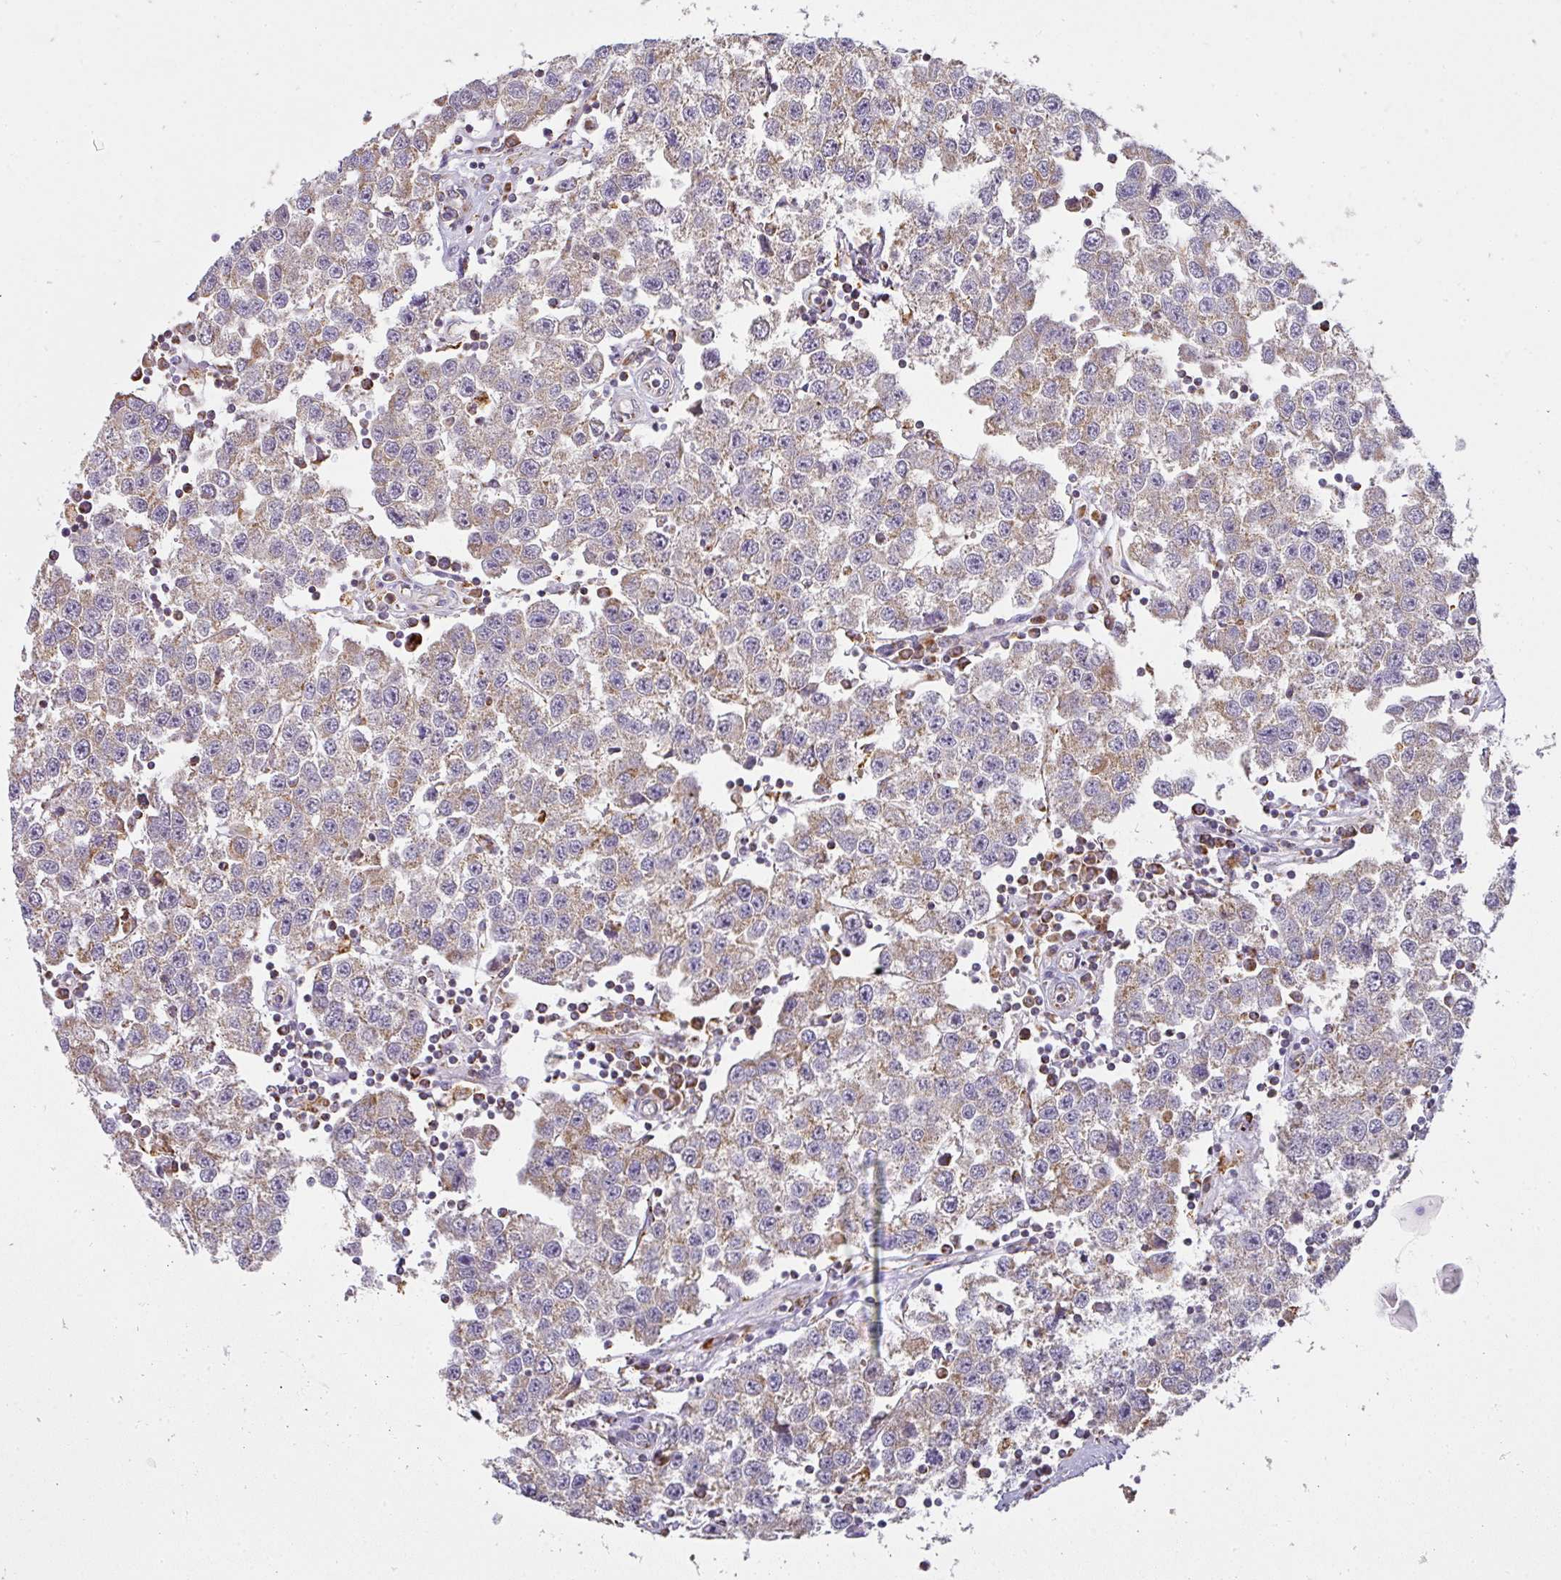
{"staining": {"intensity": "moderate", "quantity": ">75%", "location": "cytoplasmic/membranous"}, "tissue": "testis cancer", "cell_type": "Tumor cells", "image_type": "cancer", "snomed": [{"axis": "morphology", "description": "Seminoma, NOS"}, {"axis": "topography", "description": "Testis"}], "caption": "An IHC image of tumor tissue is shown. Protein staining in brown labels moderate cytoplasmic/membranous positivity in seminoma (testis) within tumor cells. (DAB IHC with brightfield microscopy, high magnification).", "gene": "UQCRFS1", "patient": {"sex": "male", "age": 34}}